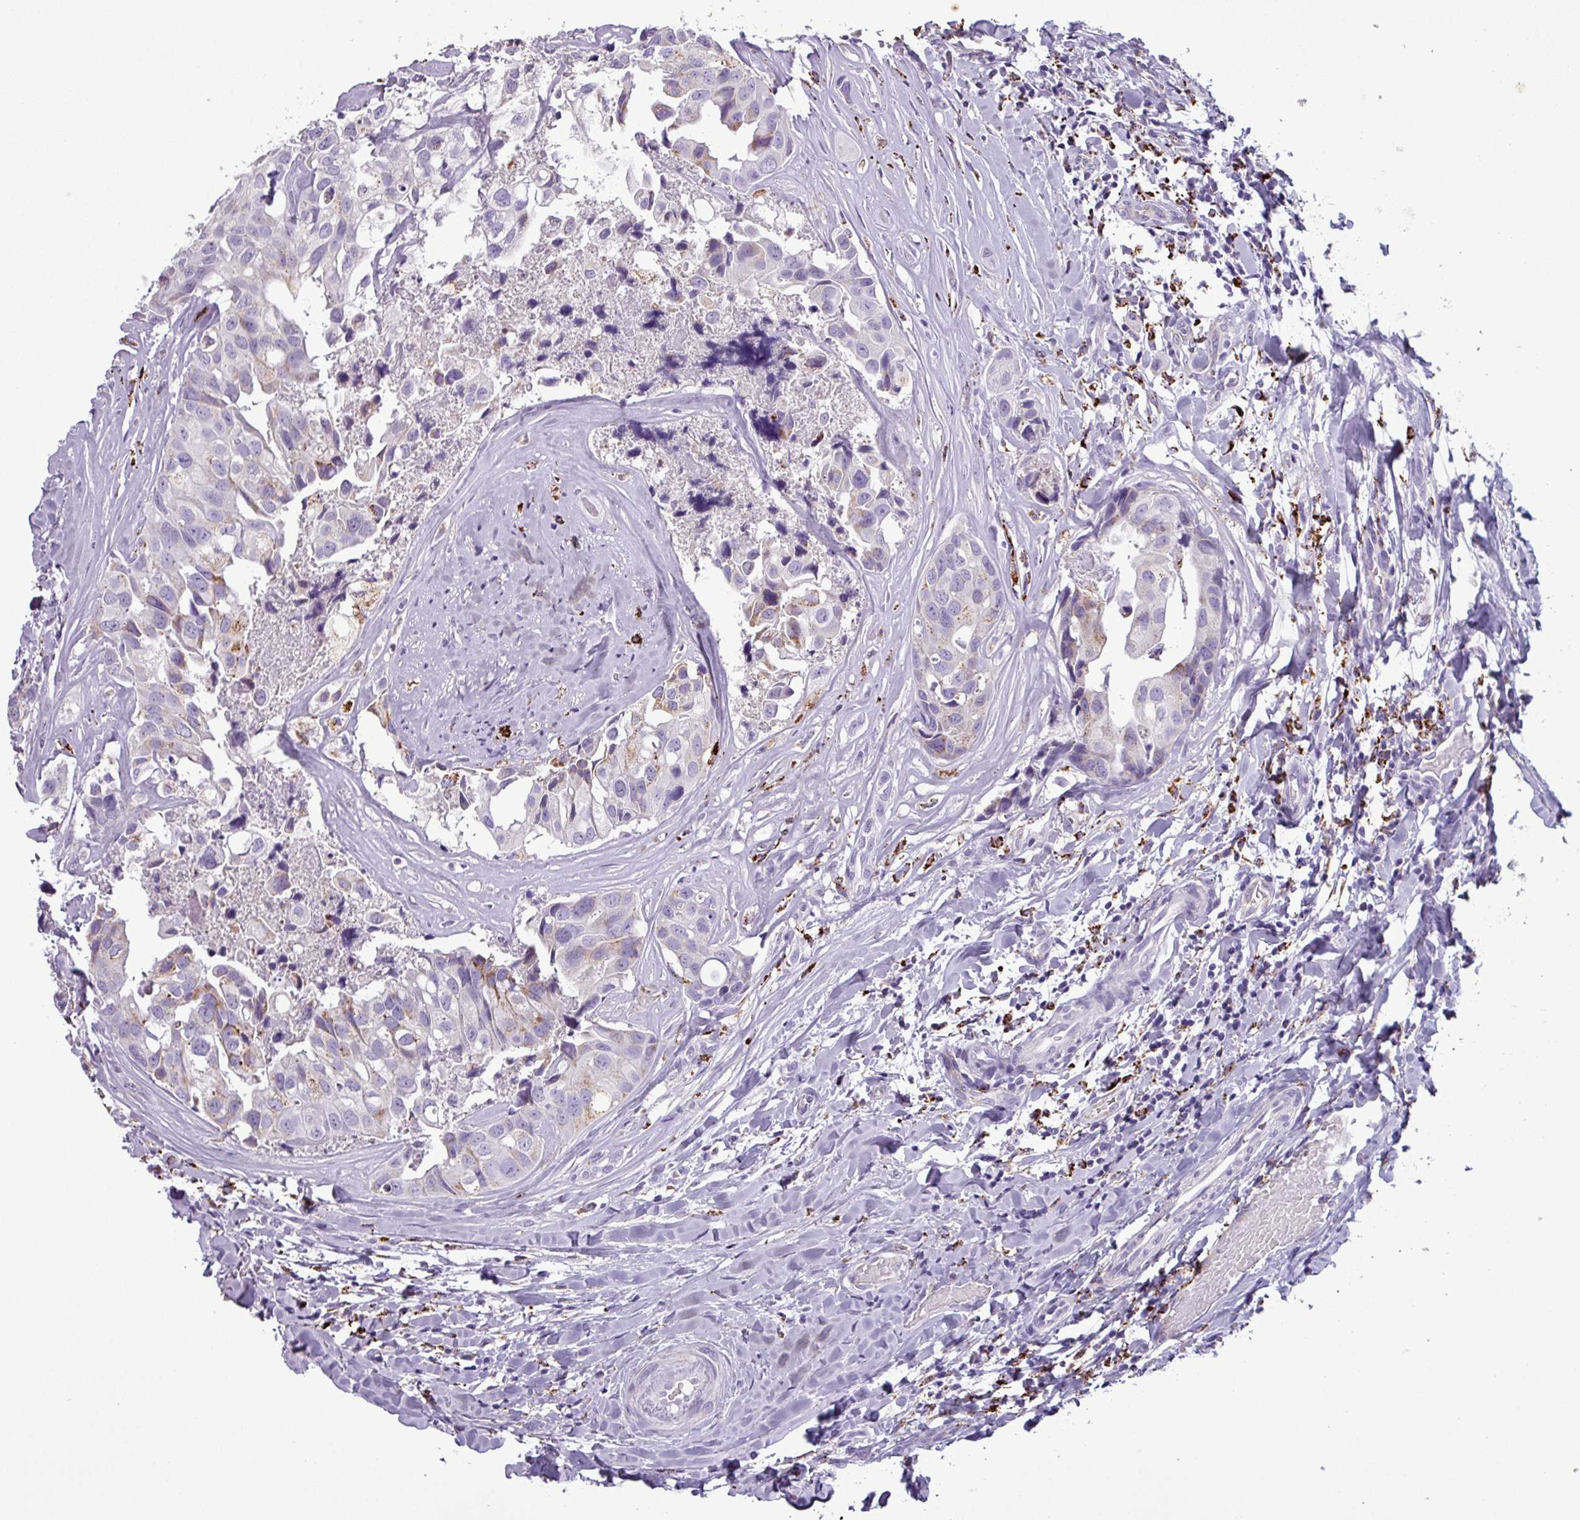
{"staining": {"intensity": "moderate", "quantity": "<25%", "location": "cytoplasmic/membranous"}, "tissue": "head and neck cancer", "cell_type": "Tumor cells", "image_type": "cancer", "snomed": [{"axis": "morphology", "description": "Adenocarcinoma, NOS"}, {"axis": "morphology", "description": "Adenocarcinoma, metastatic, NOS"}, {"axis": "topography", "description": "Head-Neck"}], "caption": "A high-resolution histopathology image shows IHC staining of metastatic adenocarcinoma (head and neck), which demonstrates moderate cytoplasmic/membranous positivity in about <25% of tumor cells. The staining is performed using DAB (3,3'-diaminobenzidine) brown chromogen to label protein expression. The nuclei are counter-stained blue using hematoxylin.", "gene": "ZNF667", "patient": {"sex": "male", "age": 75}}